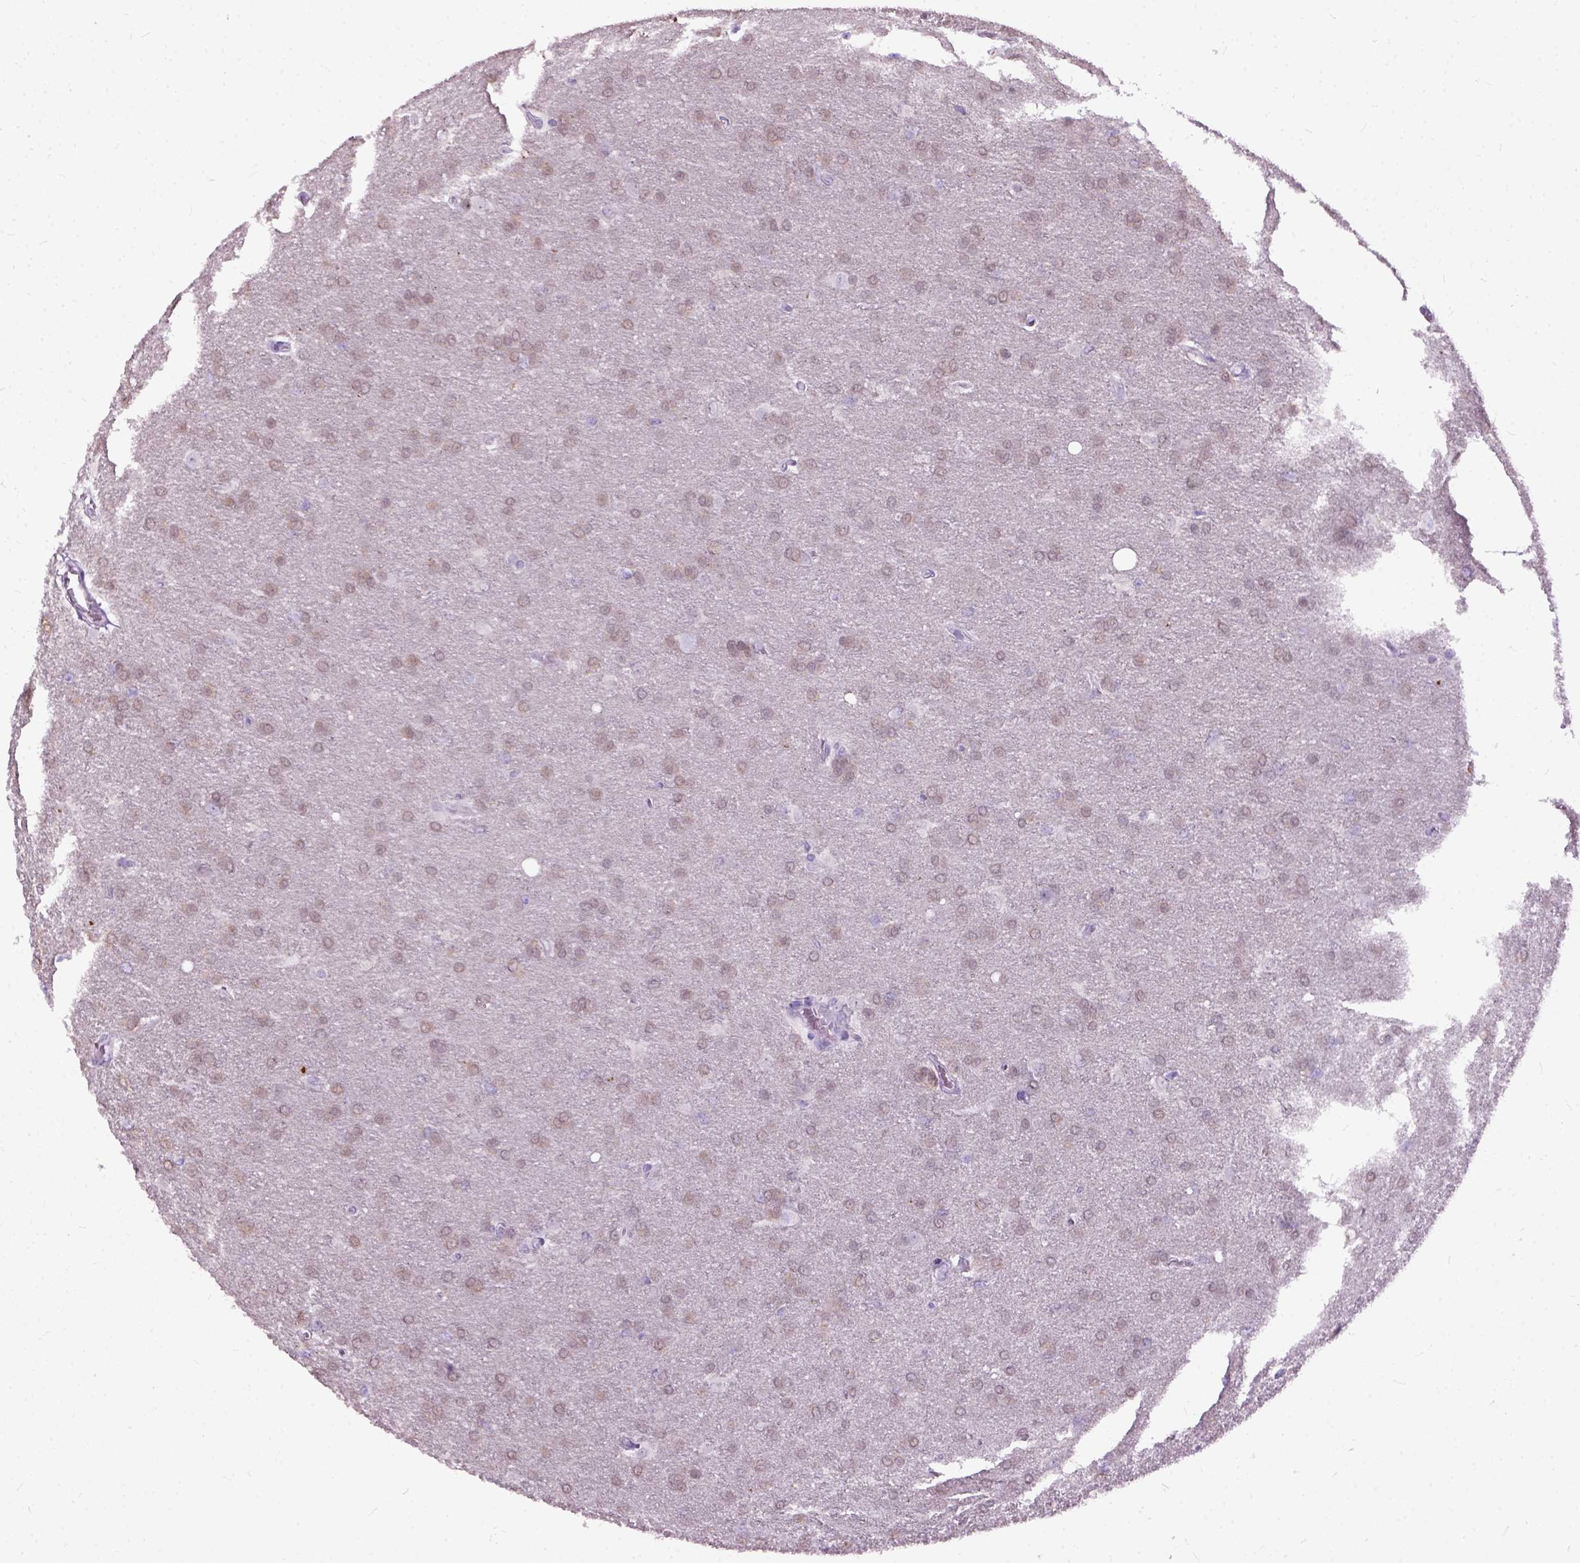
{"staining": {"intensity": "weak", "quantity": ">75%", "location": "nuclear"}, "tissue": "glioma", "cell_type": "Tumor cells", "image_type": "cancer", "snomed": [{"axis": "morphology", "description": "Glioma, malignant, Low grade"}, {"axis": "topography", "description": "Brain"}], "caption": "Low-grade glioma (malignant) was stained to show a protein in brown. There is low levels of weak nuclear staining in about >75% of tumor cells.", "gene": "AXDND1", "patient": {"sex": "female", "age": 32}}